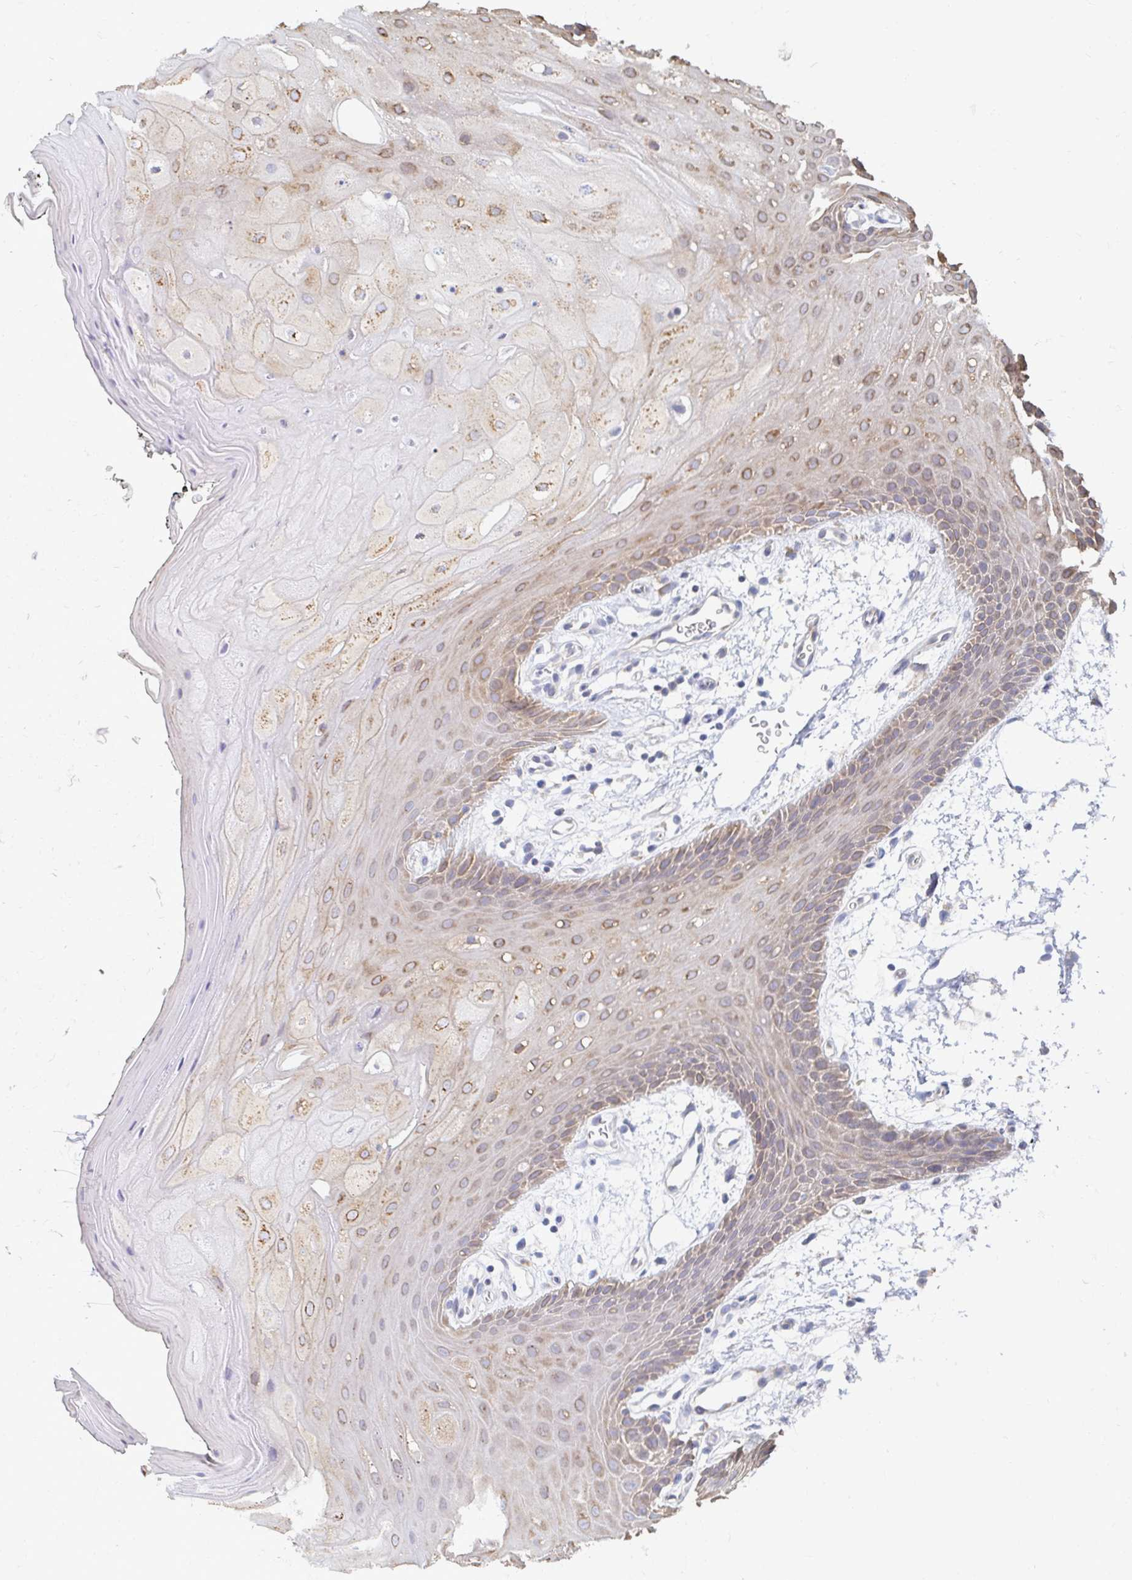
{"staining": {"intensity": "moderate", "quantity": "<25%", "location": "cytoplasmic/membranous"}, "tissue": "oral mucosa", "cell_type": "Squamous epithelial cells", "image_type": "normal", "snomed": [{"axis": "morphology", "description": "Normal tissue, NOS"}, {"axis": "topography", "description": "Oral tissue"}, {"axis": "topography", "description": "Tounge, NOS"}], "caption": "Brown immunohistochemical staining in normal oral mucosa shows moderate cytoplasmic/membranous expression in approximately <25% of squamous epithelial cells. (brown staining indicates protein expression, while blue staining denotes nuclei).", "gene": "MYLK2", "patient": {"sex": "female", "age": 59}}